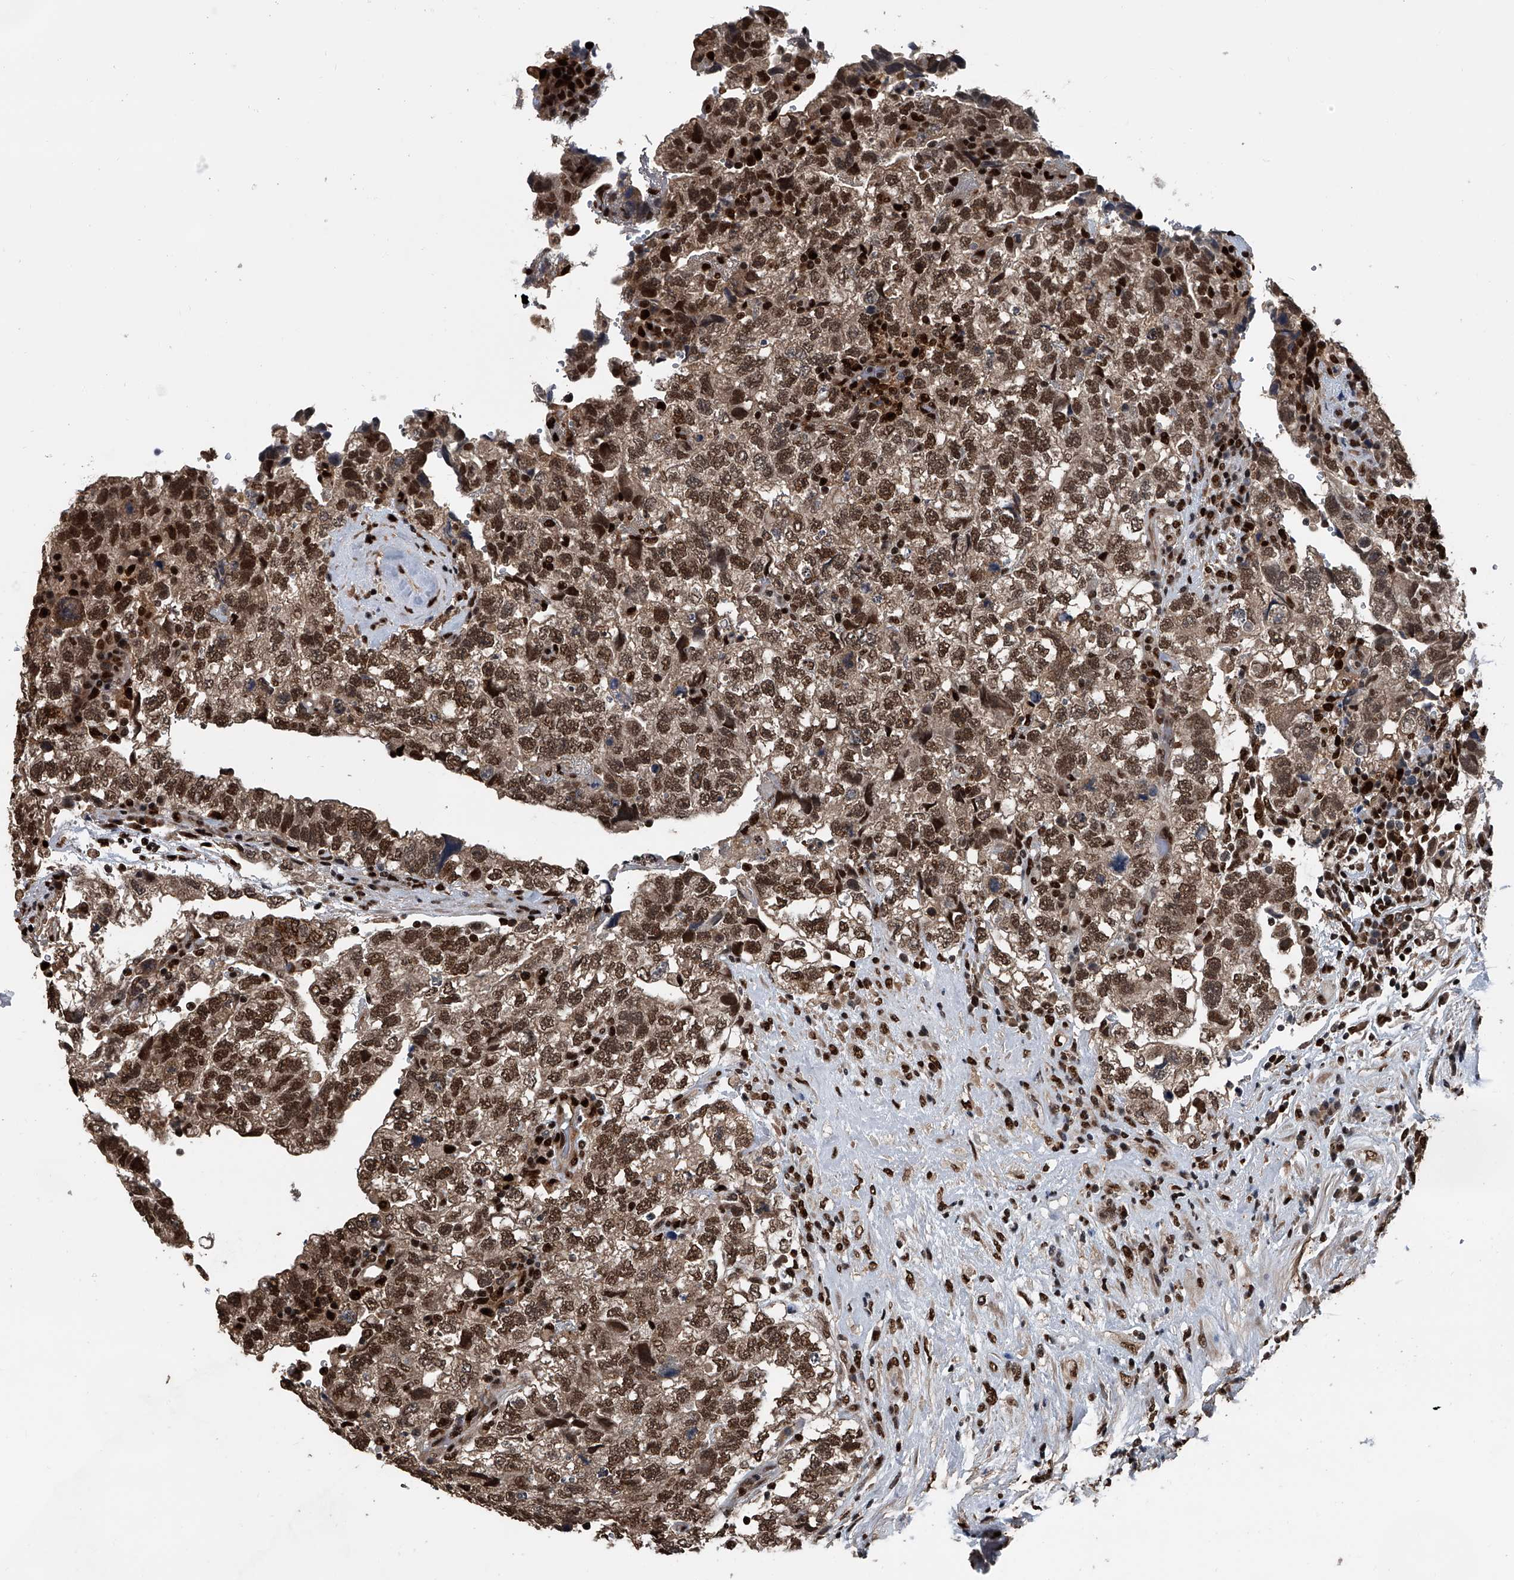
{"staining": {"intensity": "moderate", "quantity": ">75%", "location": "cytoplasmic/membranous,nuclear"}, "tissue": "testis cancer", "cell_type": "Tumor cells", "image_type": "cancer", "snomed": [{"axis": "morphology", "description": "Carcinoma, Embryonal, NOS"}, {"axis": "topography", "description": "Testis"}], "caption": "Immunohistochemistry (IHC) micrograph of human embryonal carcinoma (testis) stained for a protein (brown), which displays medium levels of moderate cytoplasmic/membranous and nuclear expression in about >75% of tumor cells.", "gene": "FKBP5", "patient": {"sex": "male", "age": 36}}